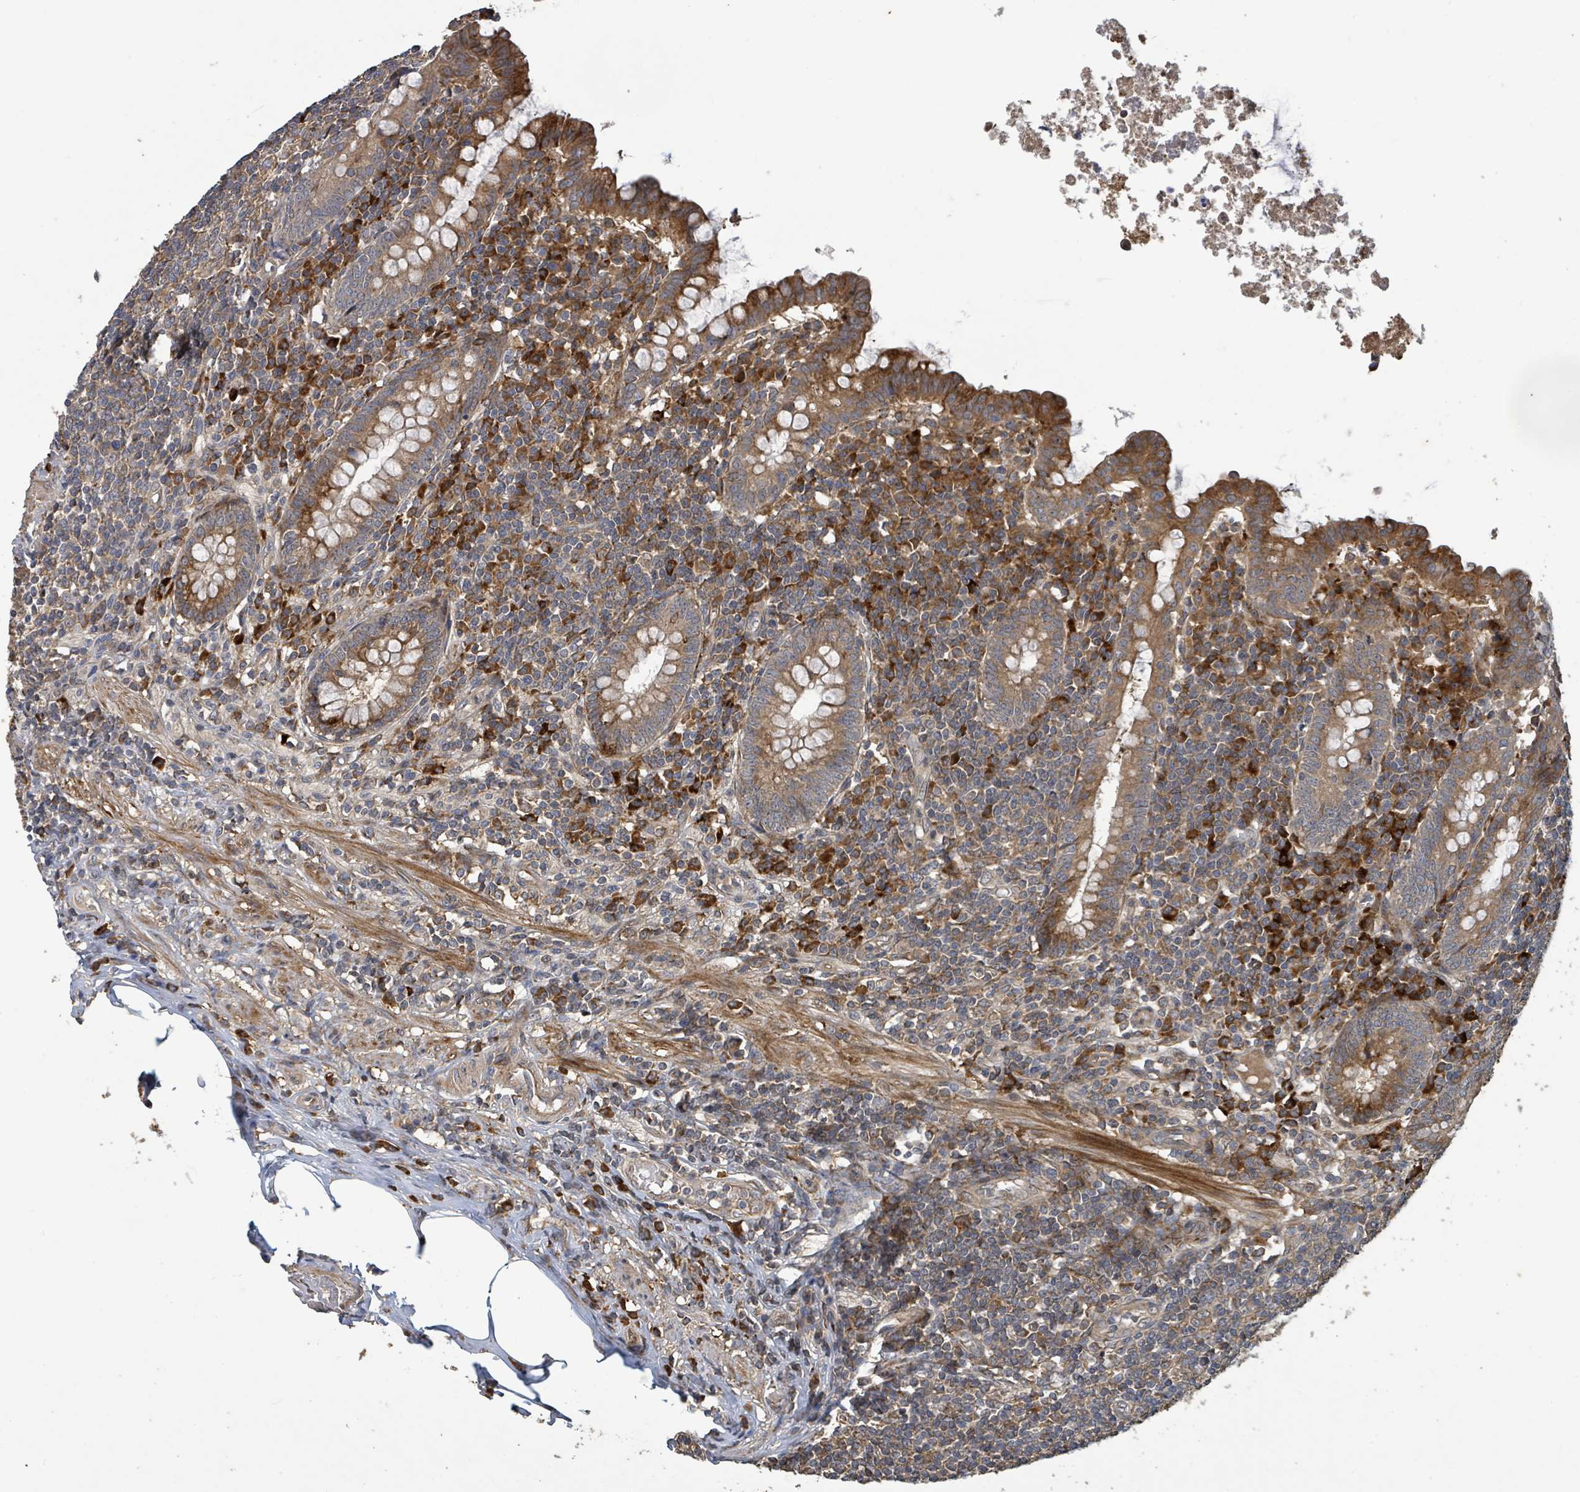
{"staining": {"intensity": "strong", "quantity": ">75%", "location": "cytoplasmic/membranous"}, "tissue": "appendix", "cell_type": "Glandular cells", "image_type": "normal", "snomed": [{"axis": "morphology", "description": "Normal tissue, NOS"}, {"axis": "topography", "description": "Appendix"}], "caption": "Immunohistochemical staining of benign human appendix shows >75% levels of strong cytoplasmic/membranous protein staining in approximately >75% of glandular cells.", "gene": "STARD4", "patient": {"sex": "male", "age": 83}}